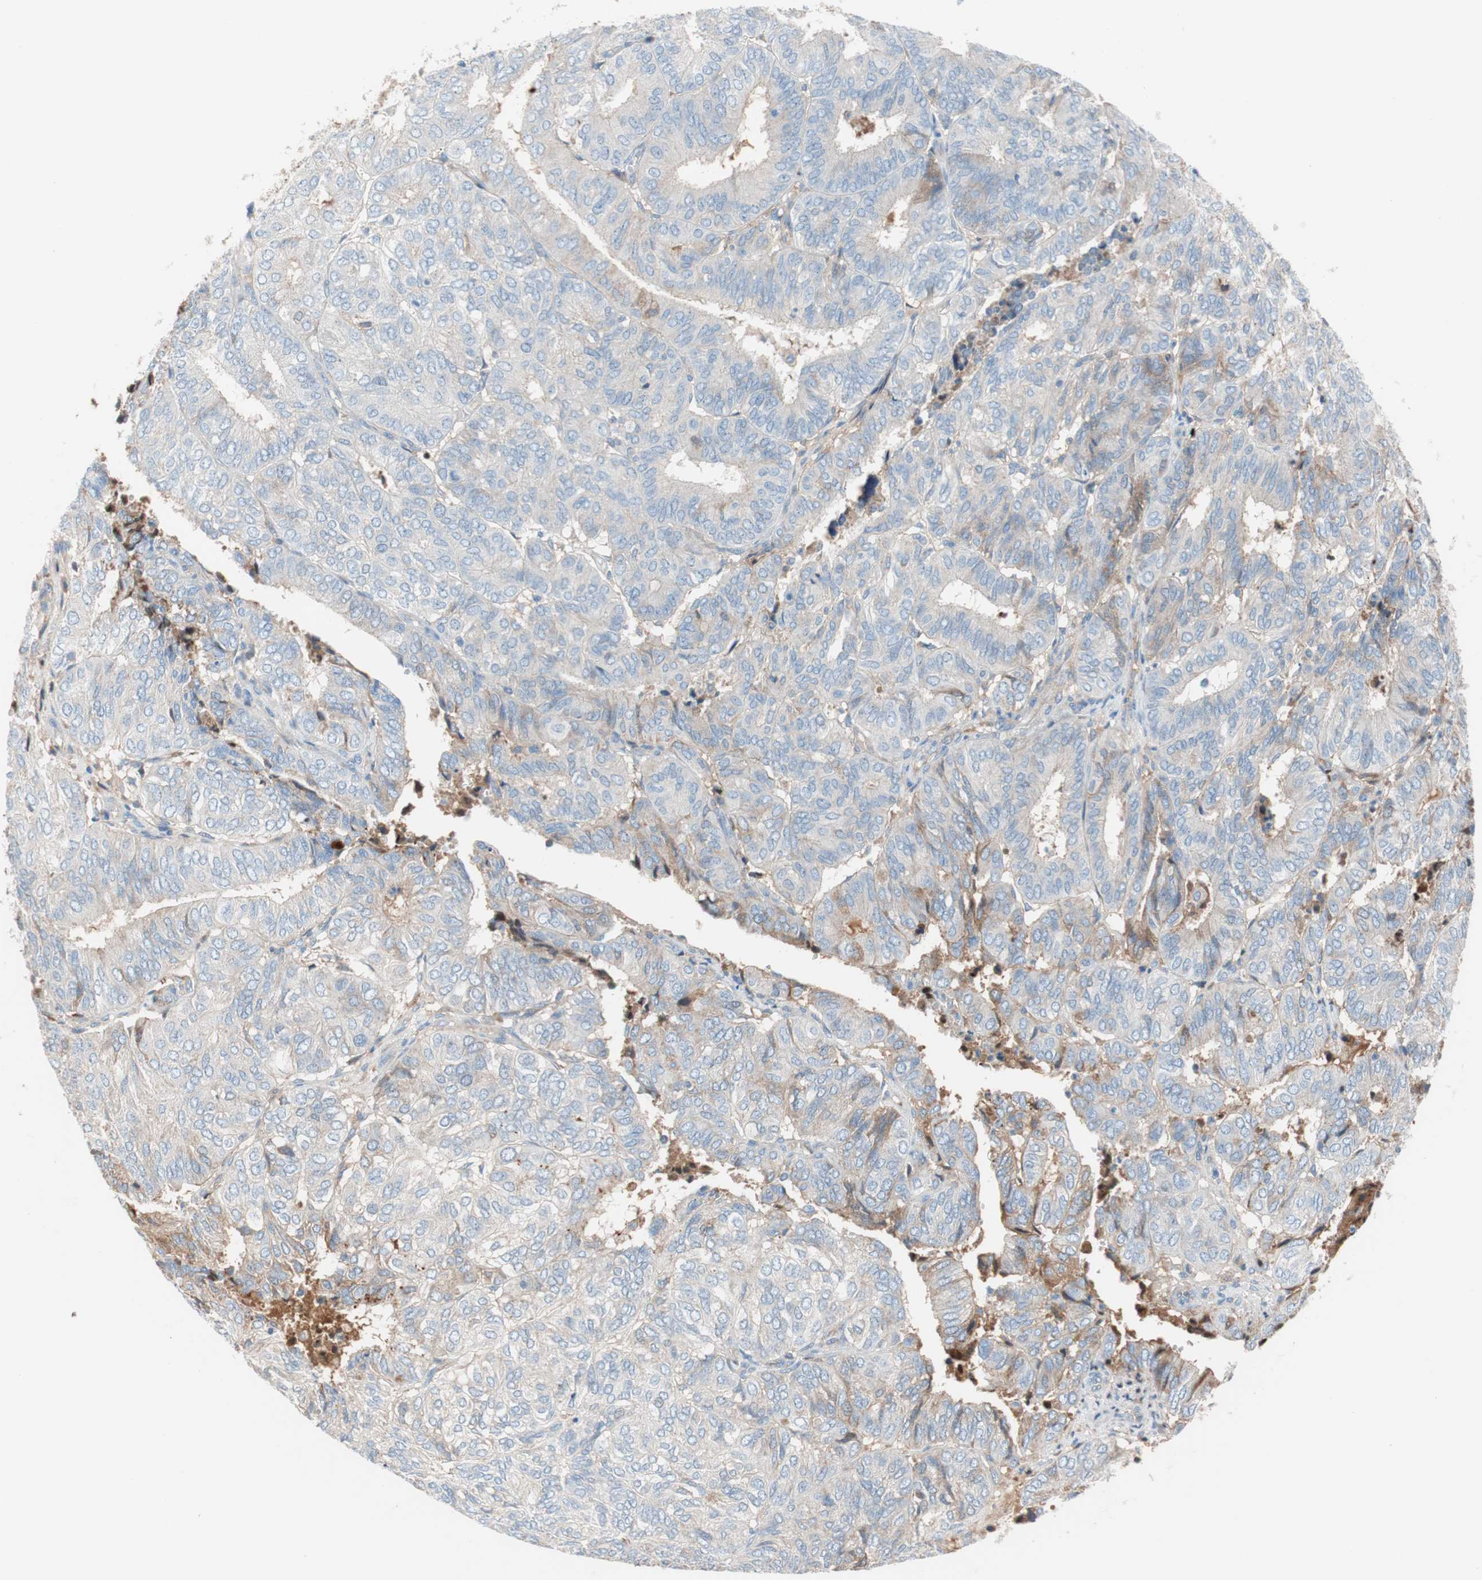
{"staining": {"intensity": "weak", "quantity": "<25%", "location": "cytoplasmic/membranous"}, "tissue": "endometrial cancer", "cell_type": "Tumor cells", "image_type": "cancer", "snomed": [{"axis": "morphology", "description": "Adenocarcinoma, NOS"}, {"axis": "topography", "description": "Uterus"}], "caption": "Endometrial cancer was stained to show a protein in brown. There is no significant expression in tumor cells.", "gene": "RBP4", "patient": {"sex": "female", "age": 60}}